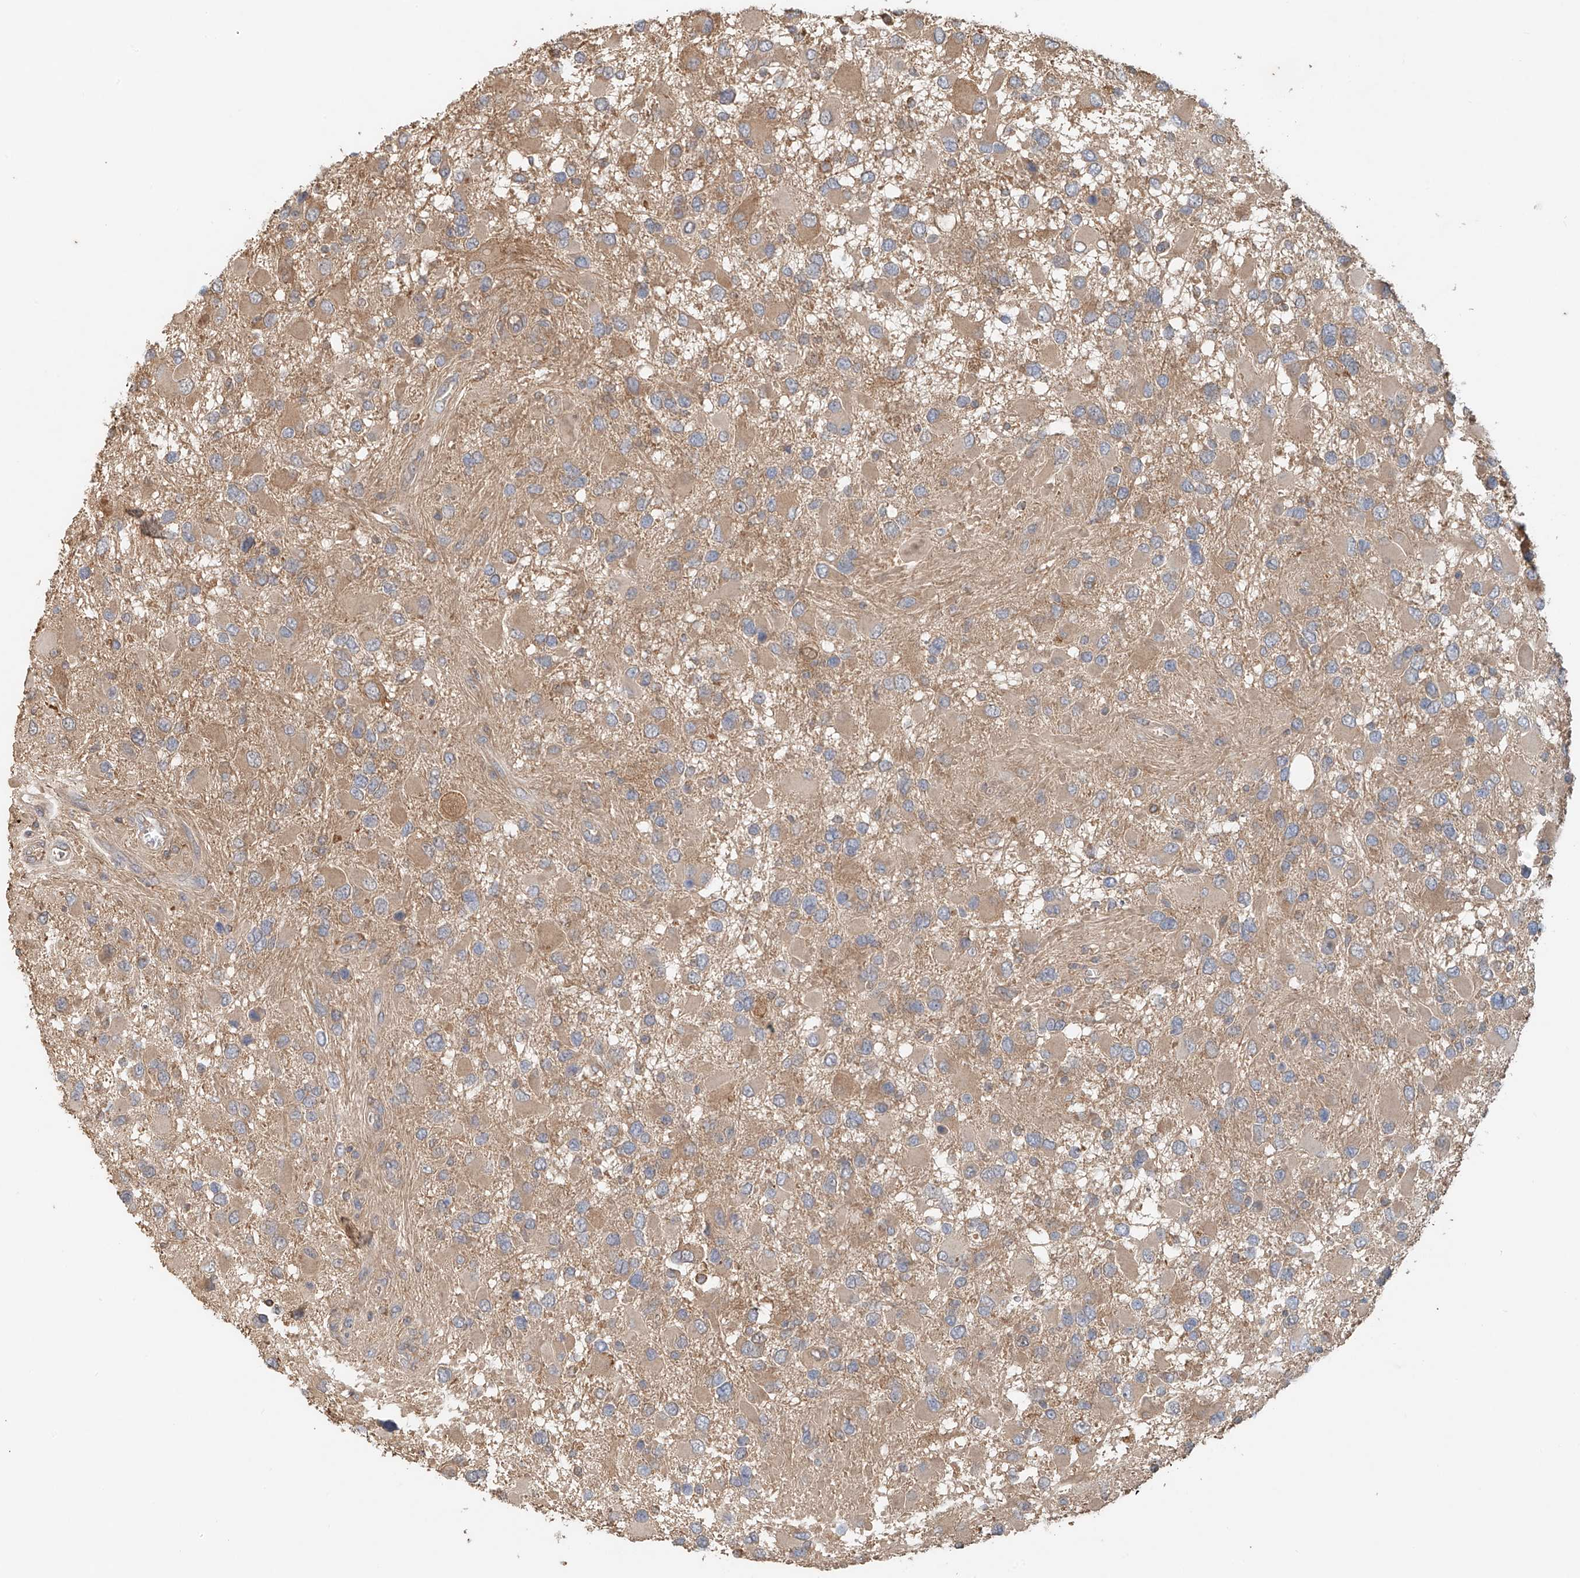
{"staining": {"intensity": "weak", "quantity": ">75%", "location": "cytoplasmic/membranous"}, "tissue": "glioma", "cell_type": "Tumor cells", "image_type": "cancer", "snomed": [{"axis": "morphology", "description": "Glioma, malignant, High grade"}, {"axis": "topography", "description": "Brain"}], "caption": "DAB (3,3'-diaminobenzidine) immunohistochemical staining of high-grade glioma (malignant) demonstrates weak cytoplasmic/membranous protein staining in approximately >75% of tumor cells.", "gene": "GNB1L", "patient": {"sex": "male", "age": 53}}